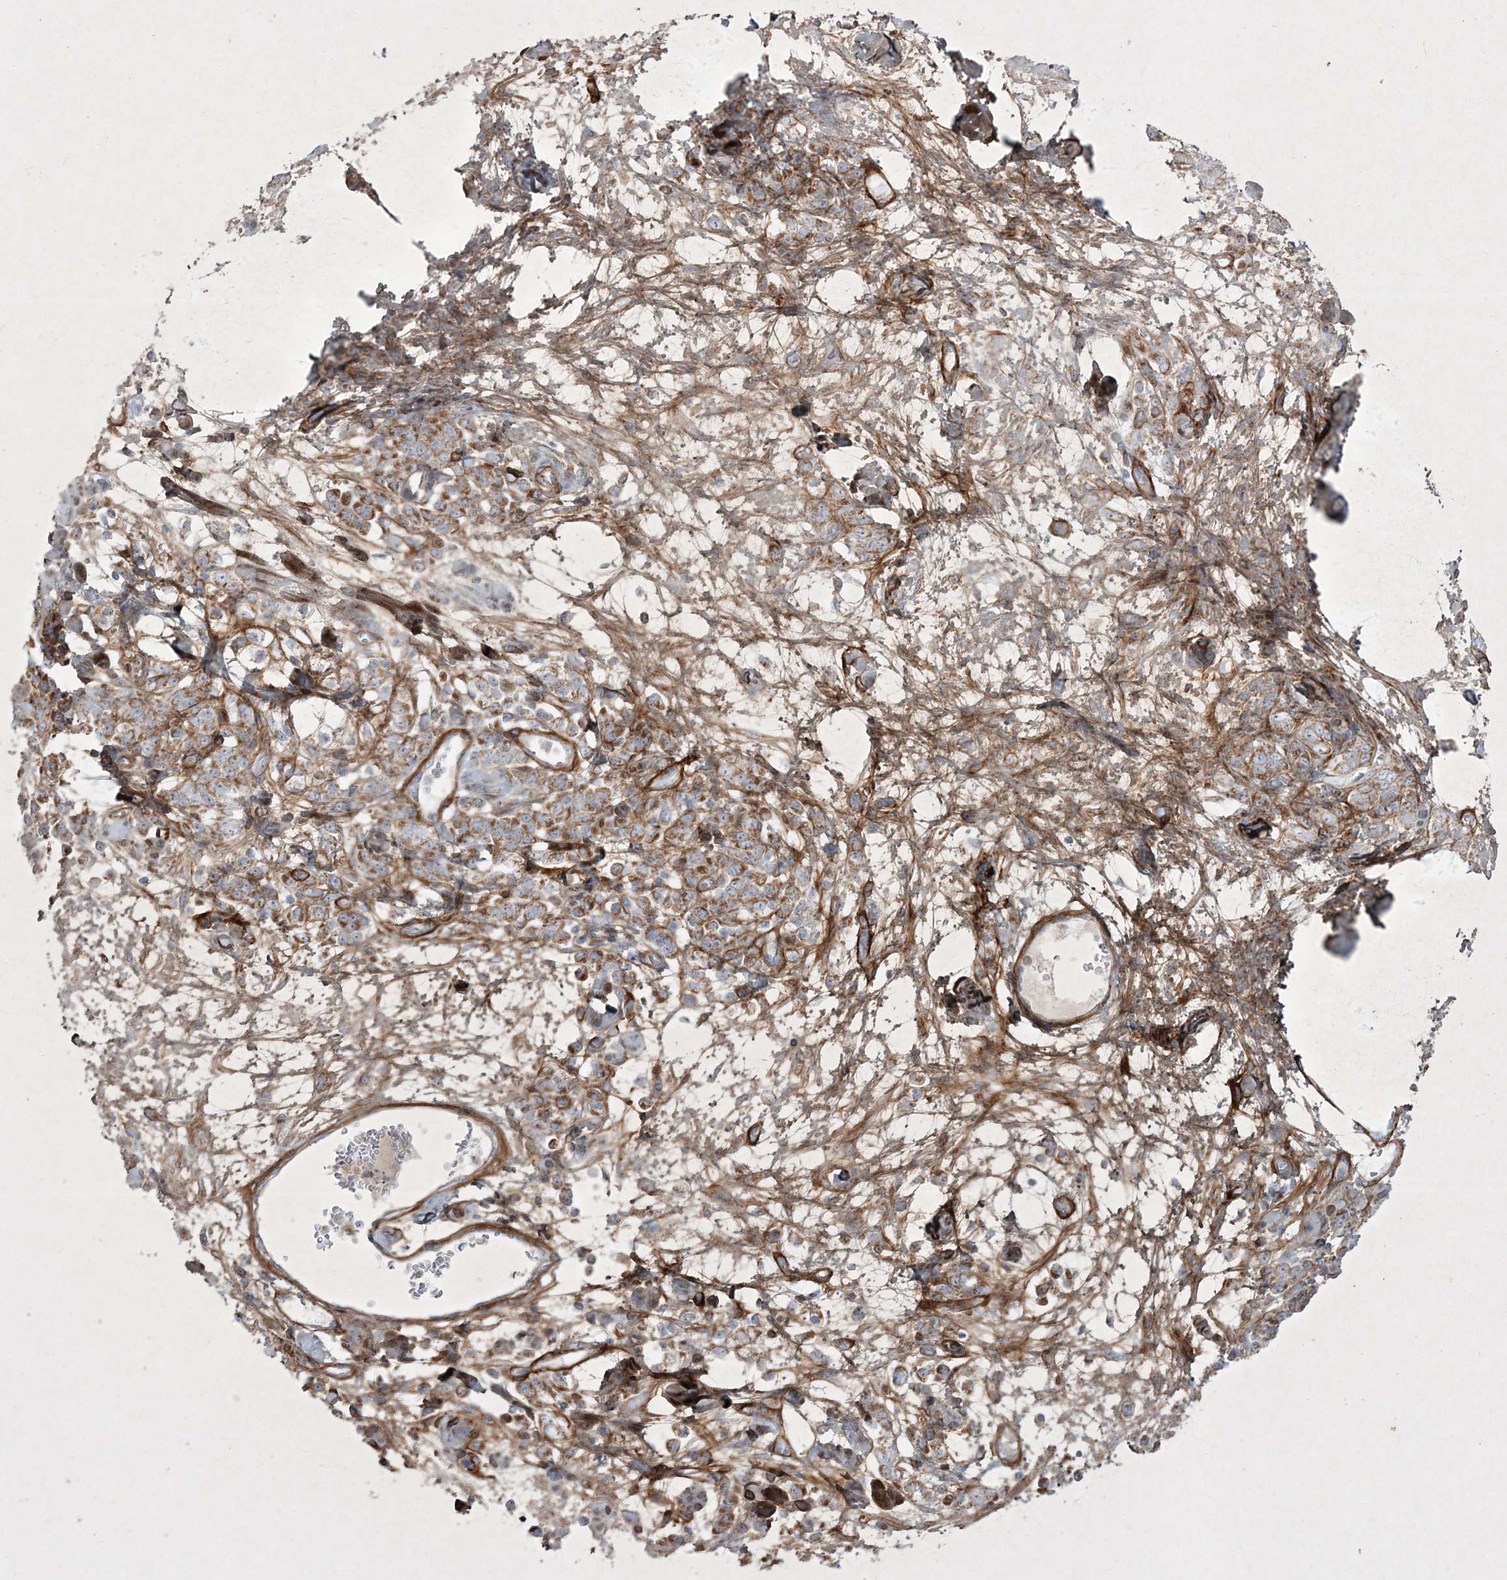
{"staining": {"intensity": "moderate", "quantity": ">75%", "location": "cytoplasmic/membranous"}, "tissue": "stomach cancer", "cell_type": "Tumor cells", "image_type": "cancer", "snomed": [{"axis": "morphology", "description": "Normal tissue, NOS"}, {"axis": "morphology", "description": "Adenocarcinoma, NOS"}, {"axis": "topography", "description": "Stomach"}], "caption": "A high-resolution photomicrograph shows immunohistochemistry staining of stomach cancer (adenocarcinoma), which displays moderate cytoplasmic/membranous positivity in about >75% of tumor cells.", "gene": "RICTOR", "patient": {"sex": "male", "age": 82}}